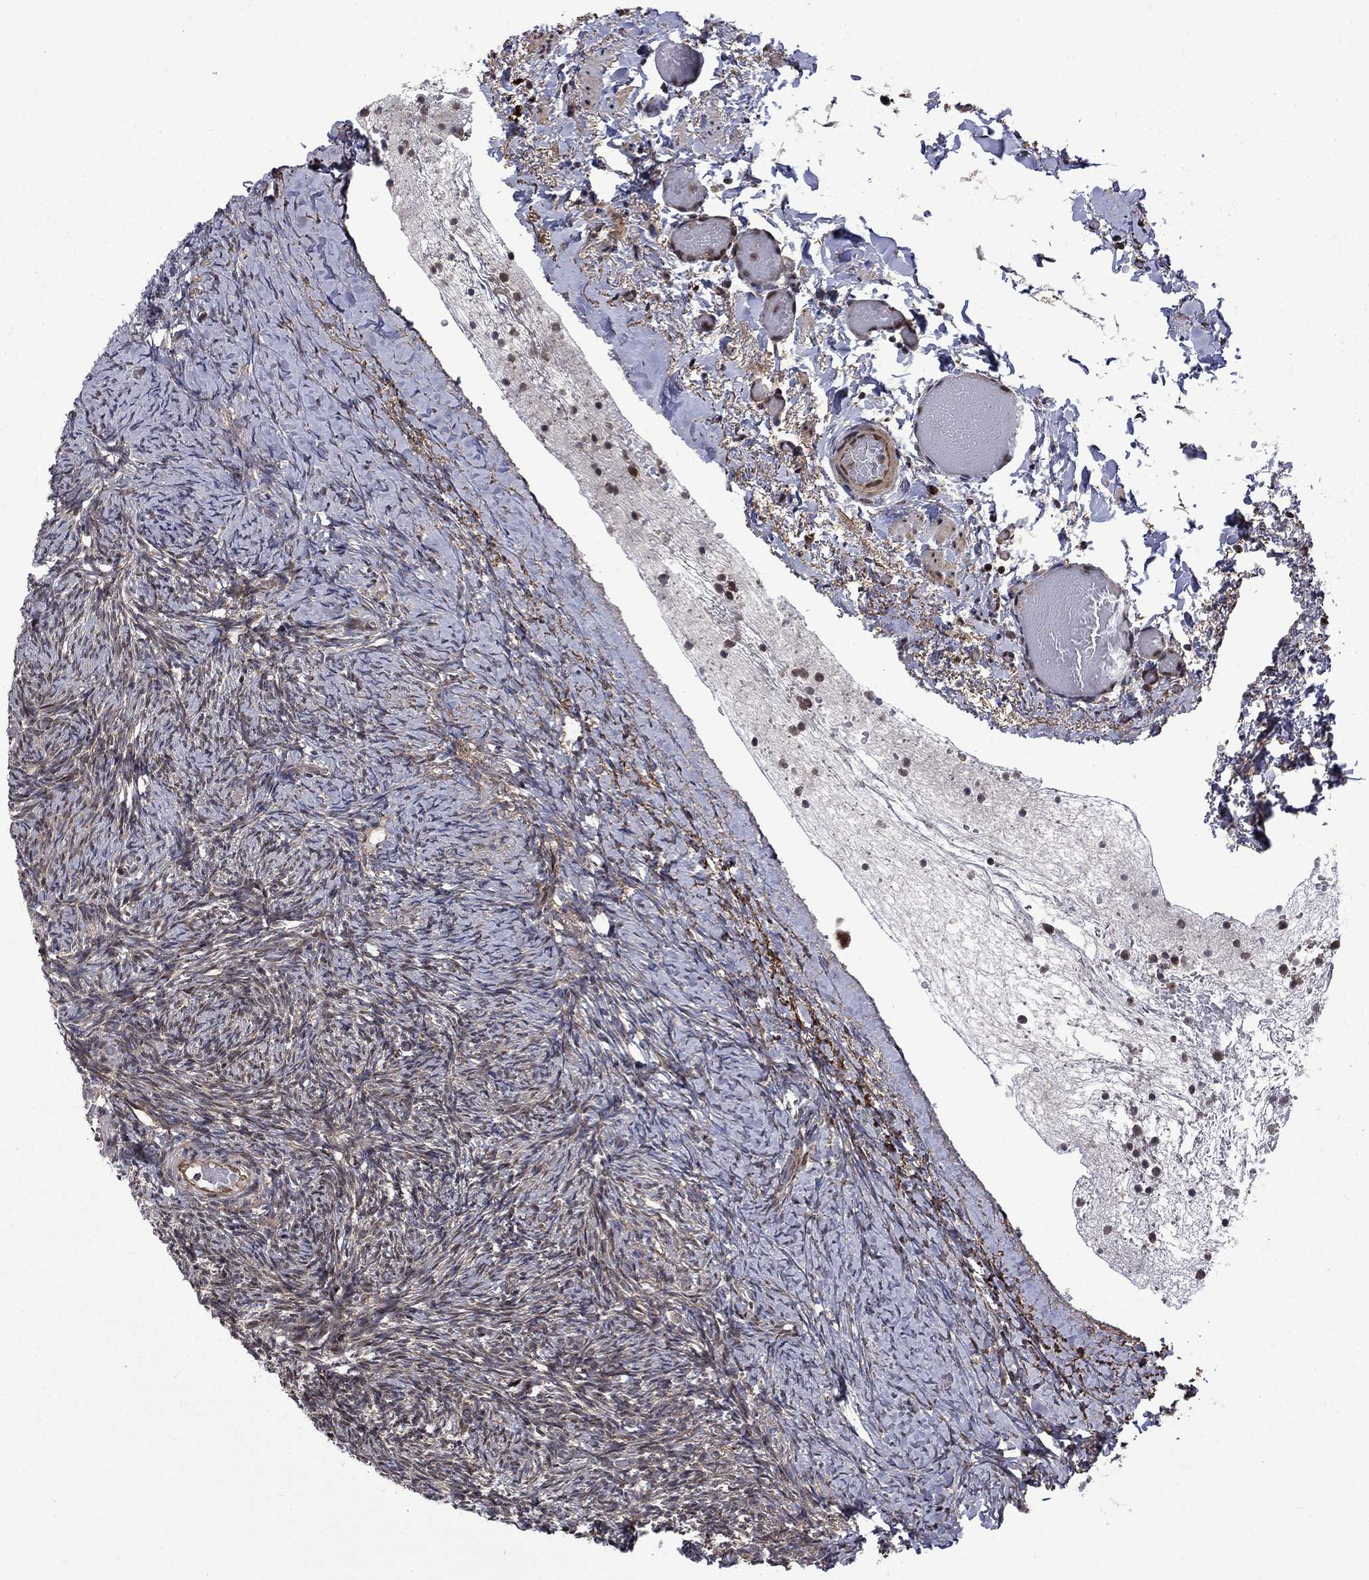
{"staining": {"intensity": "negative", "quantity": "none", "location": "none"}, "tissue": "ovary", "cell_type": "Ovarian stroma cells", "image_type": "normal", "snomed": [{"axis": "morphology", "description": "Normal tissue, NOS"}, {"axis": "topography", "description": "Ovary"}], "caption": "The image exhibits no significant expression in ovarian stroma cells of ovary. Nuclei are stained in blue.", "gene": "KPNA3", "patient": {"sex": "female", "age": 39}}